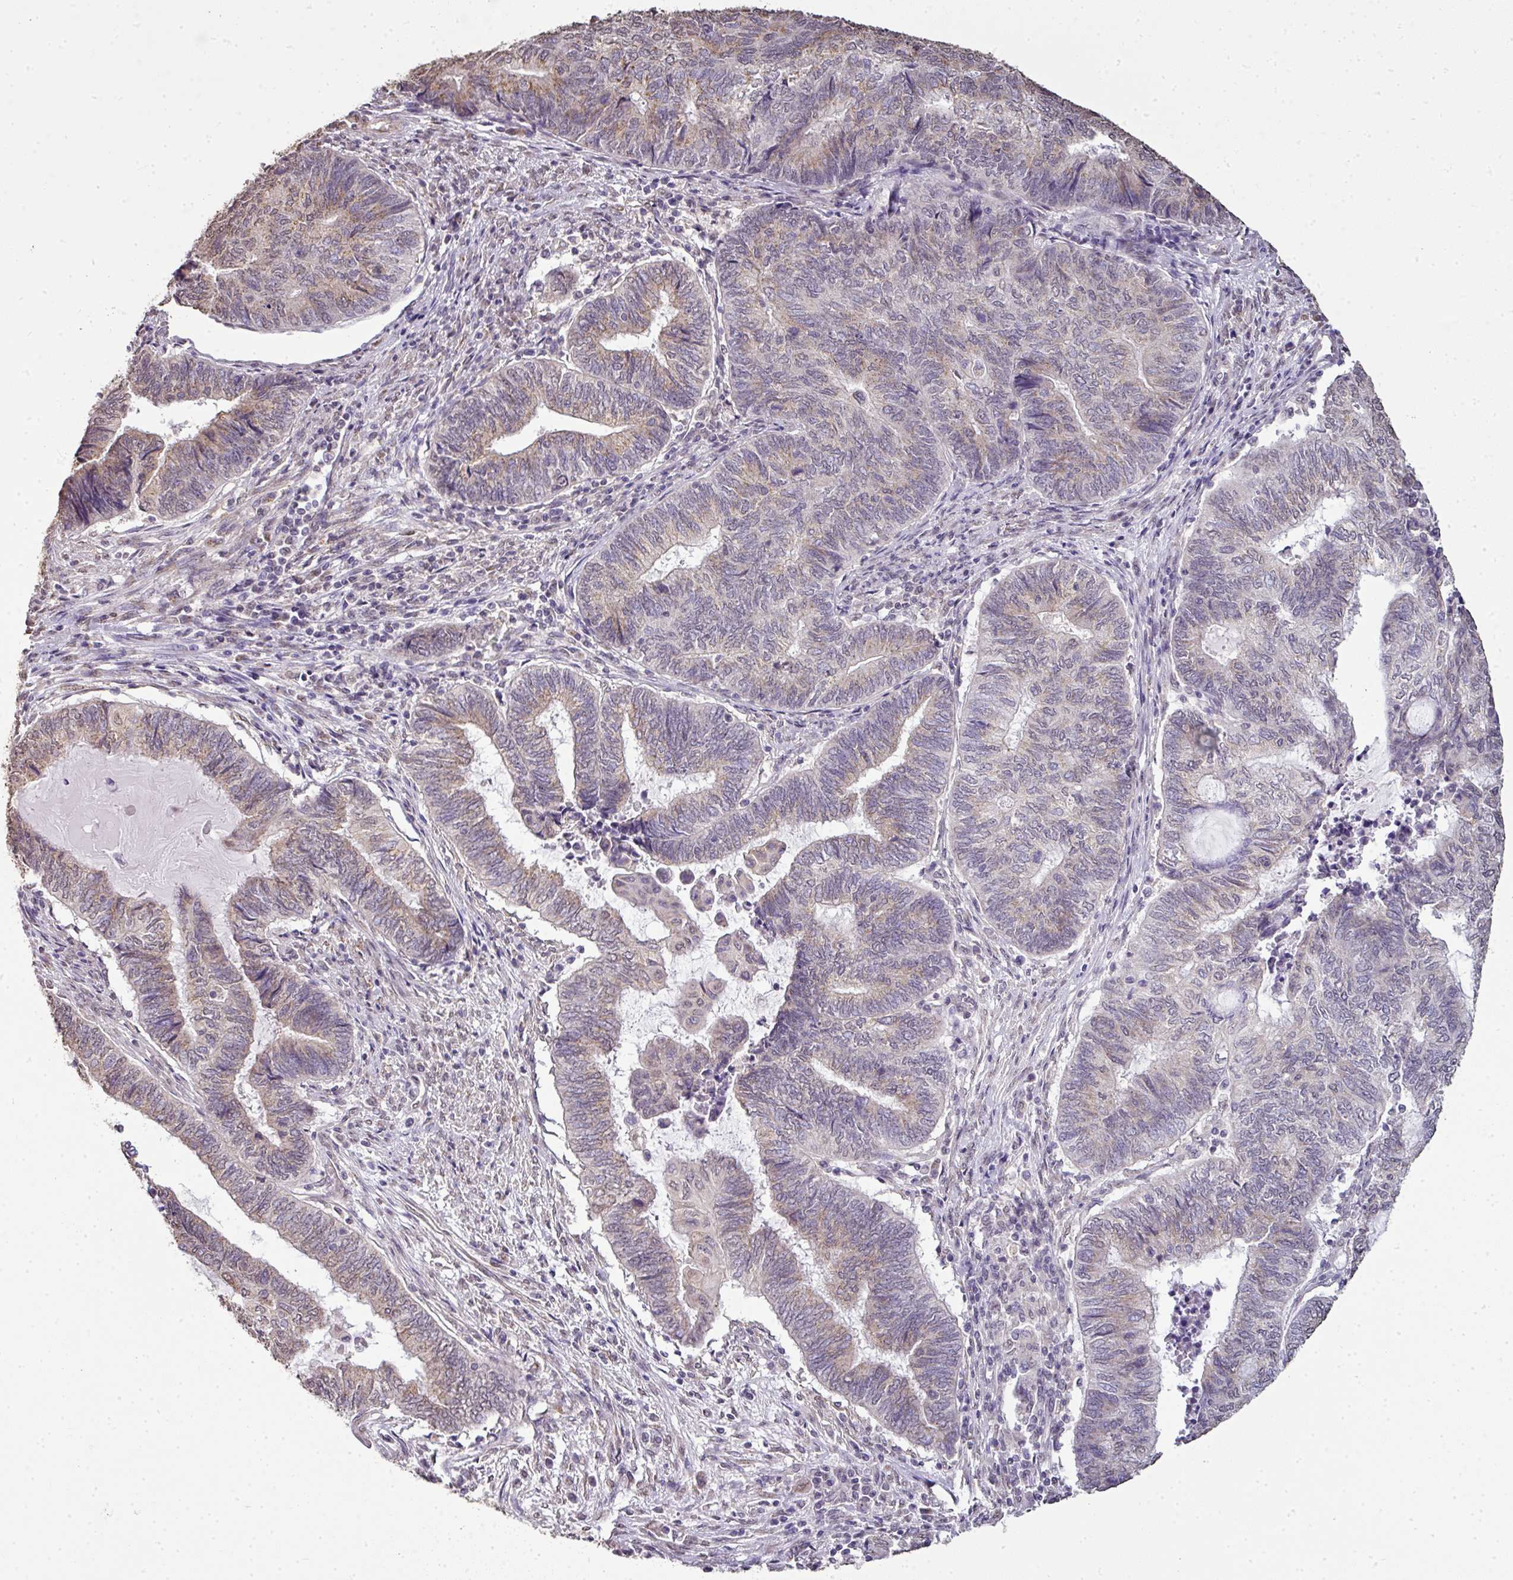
{"staining": {"intensity": "weak", "quantity": "<25%", "location": "cytoplasmic/membranous,nuclear"}, "tissue": "endometrial cancer", "cell_type": "Tumor cells", "image_type": "cancer", "snomed": [{"axis": "morphology", "description": "Adenocarcinoma, NOS"}, {"axis": "topography", "description": "Uterus"}, {"axis": "topography", "description": "Endometrium"}], "caption": "Tumor cells are negative for protein expression in human endometrial cancer (adenocarcinoma).", "gene": "JPH2", "patient": {"sex": "female", "age": 70}}